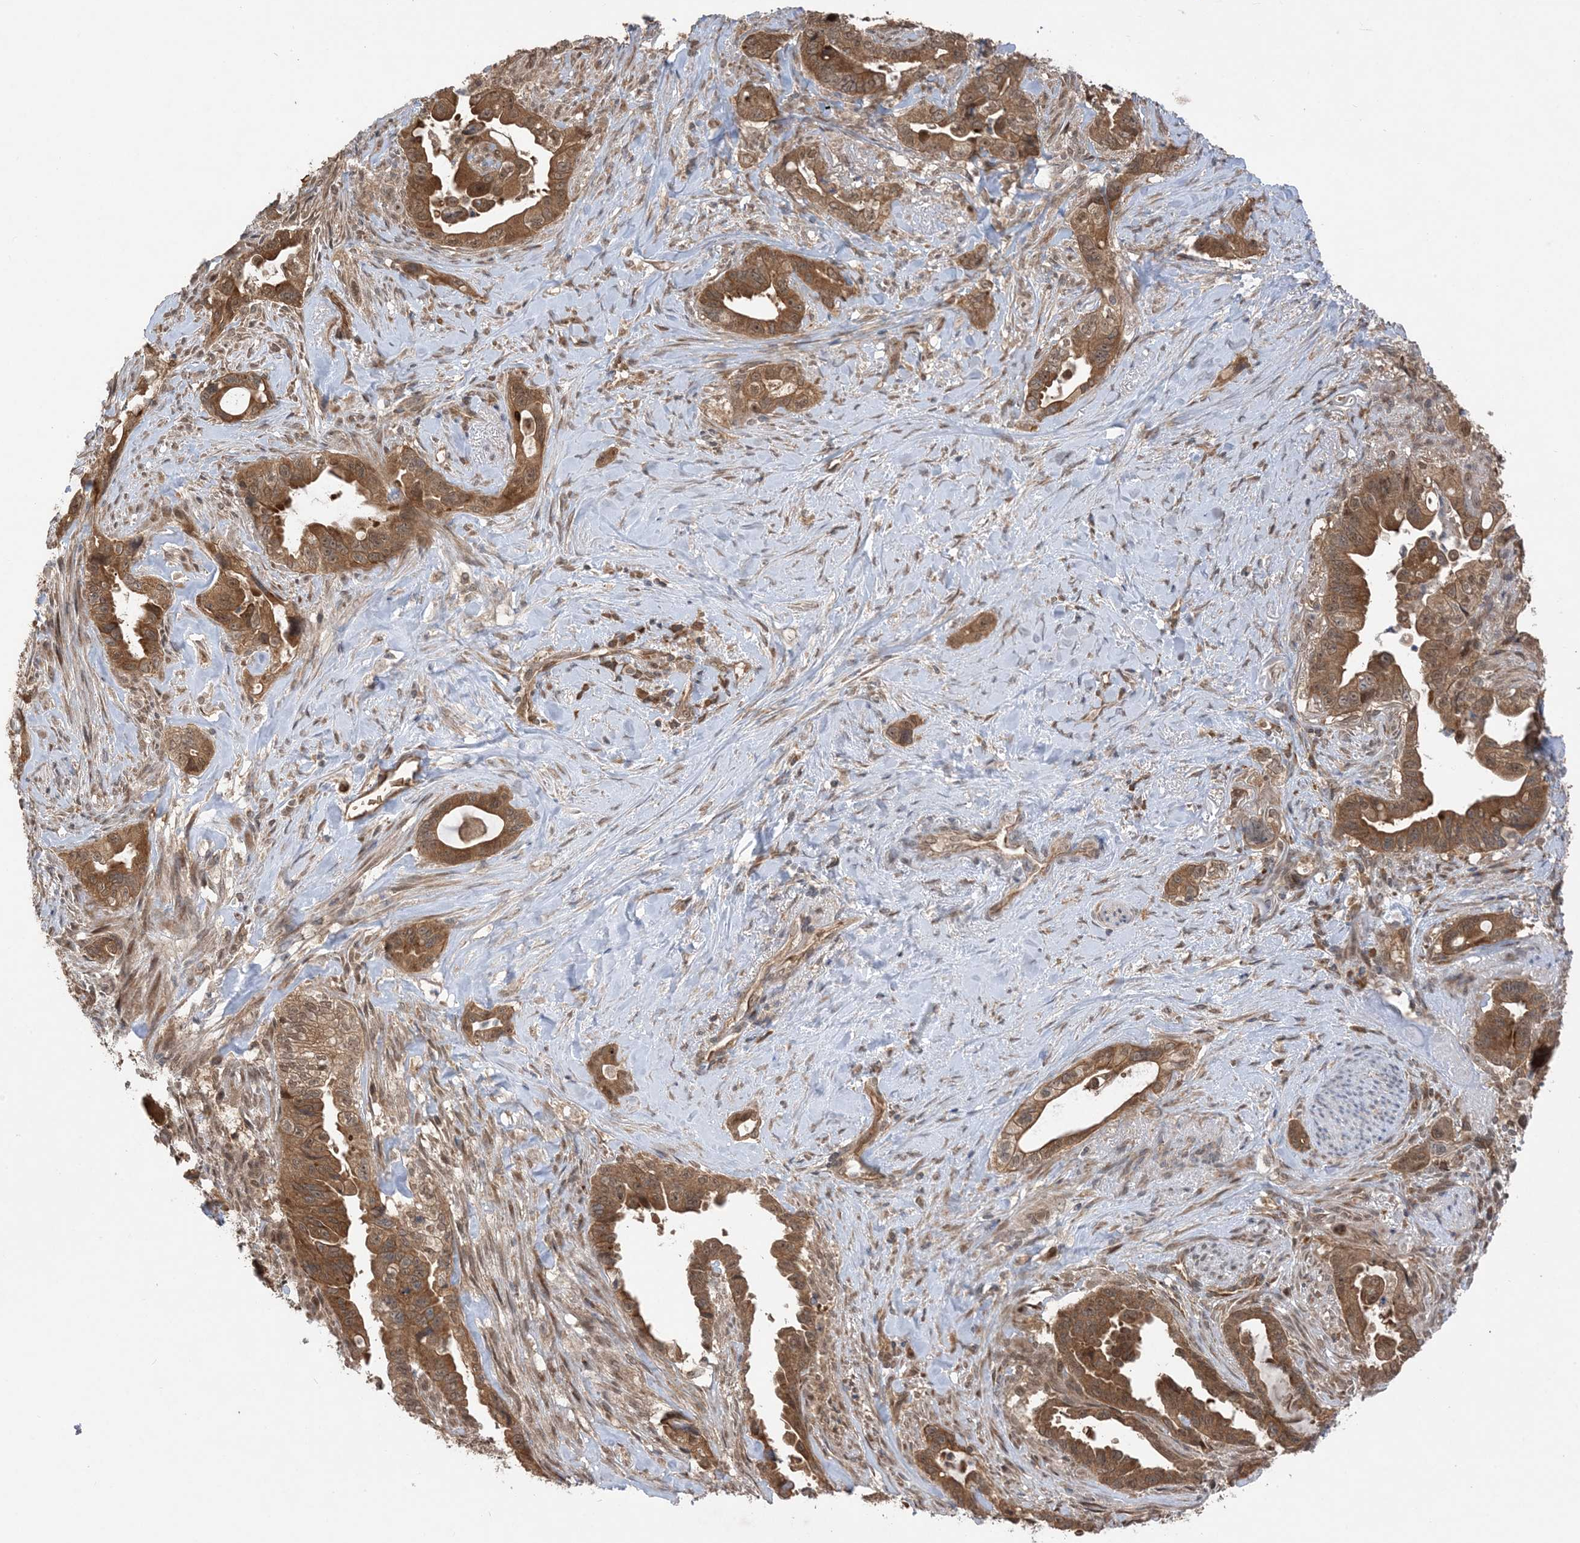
{"staining": {"intensity": "strong", "quantity": ">75%", "location": "cytoplasmic/membranous"}, "tissue": "pancreatic cancer", "cell_type": "Tumor cells", "image_type": "cancer", "snomed": [{"axis": "morphology", "description": "Adenocarcinoma, NOS"}, {"axis": "topography", "description": "Pancreas"}], "caption": "Pancreatic adenocarcinoma tissue shows strong cytoplasmic/membranous expression in approximately >75% of tumor cells", "gene": "PUSL1", "patient": {"sex": "male", "age": 70}}